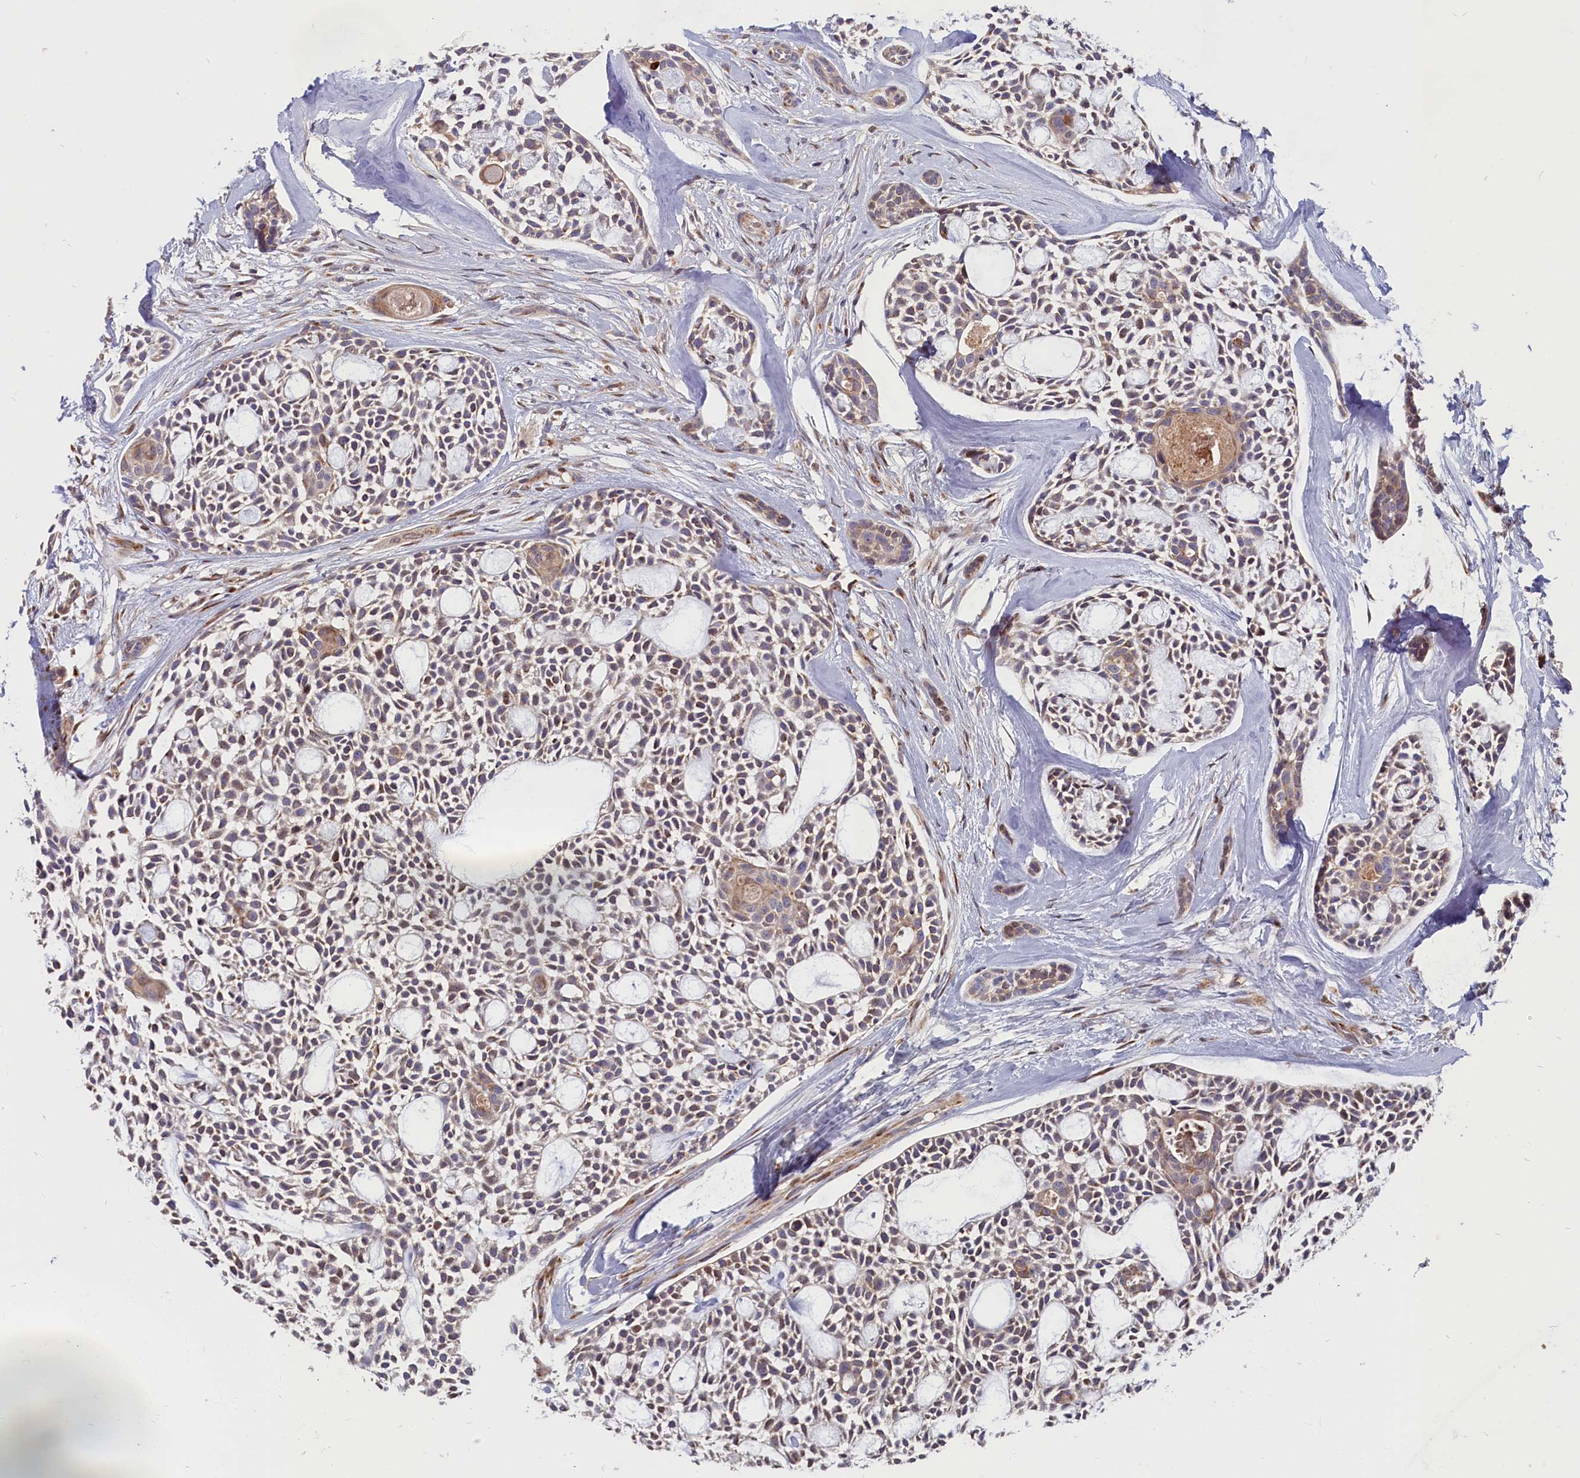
{"staining": {"intensity": "weak", "quantity": "<25%", "location": "cytoplasmic/membranous"}, "tissue": "head and neck cancer", "cell_type": "Tumor cells", "image_type": "cancer", "snomed": [{"axis": "morphology", "description": "Adenocarcinoma, NOS"}, {"axis": "topography", "description": "Subcutis"}, {"axis": "topography", "description": "Head-Neck"}], "caption": "Immunohistochemistry image of neoplastic tissue: human head and neck adenocarcinoma stained with DAB displays no significant protein staining in tumor cells. (Stains: DAB immunohistochemistry with hematoxylin counter stain, Microscopy: brightfield microscopy at high magnification).", "gene": "CHST12", "patient": {"sex": "female", "age": 73}}